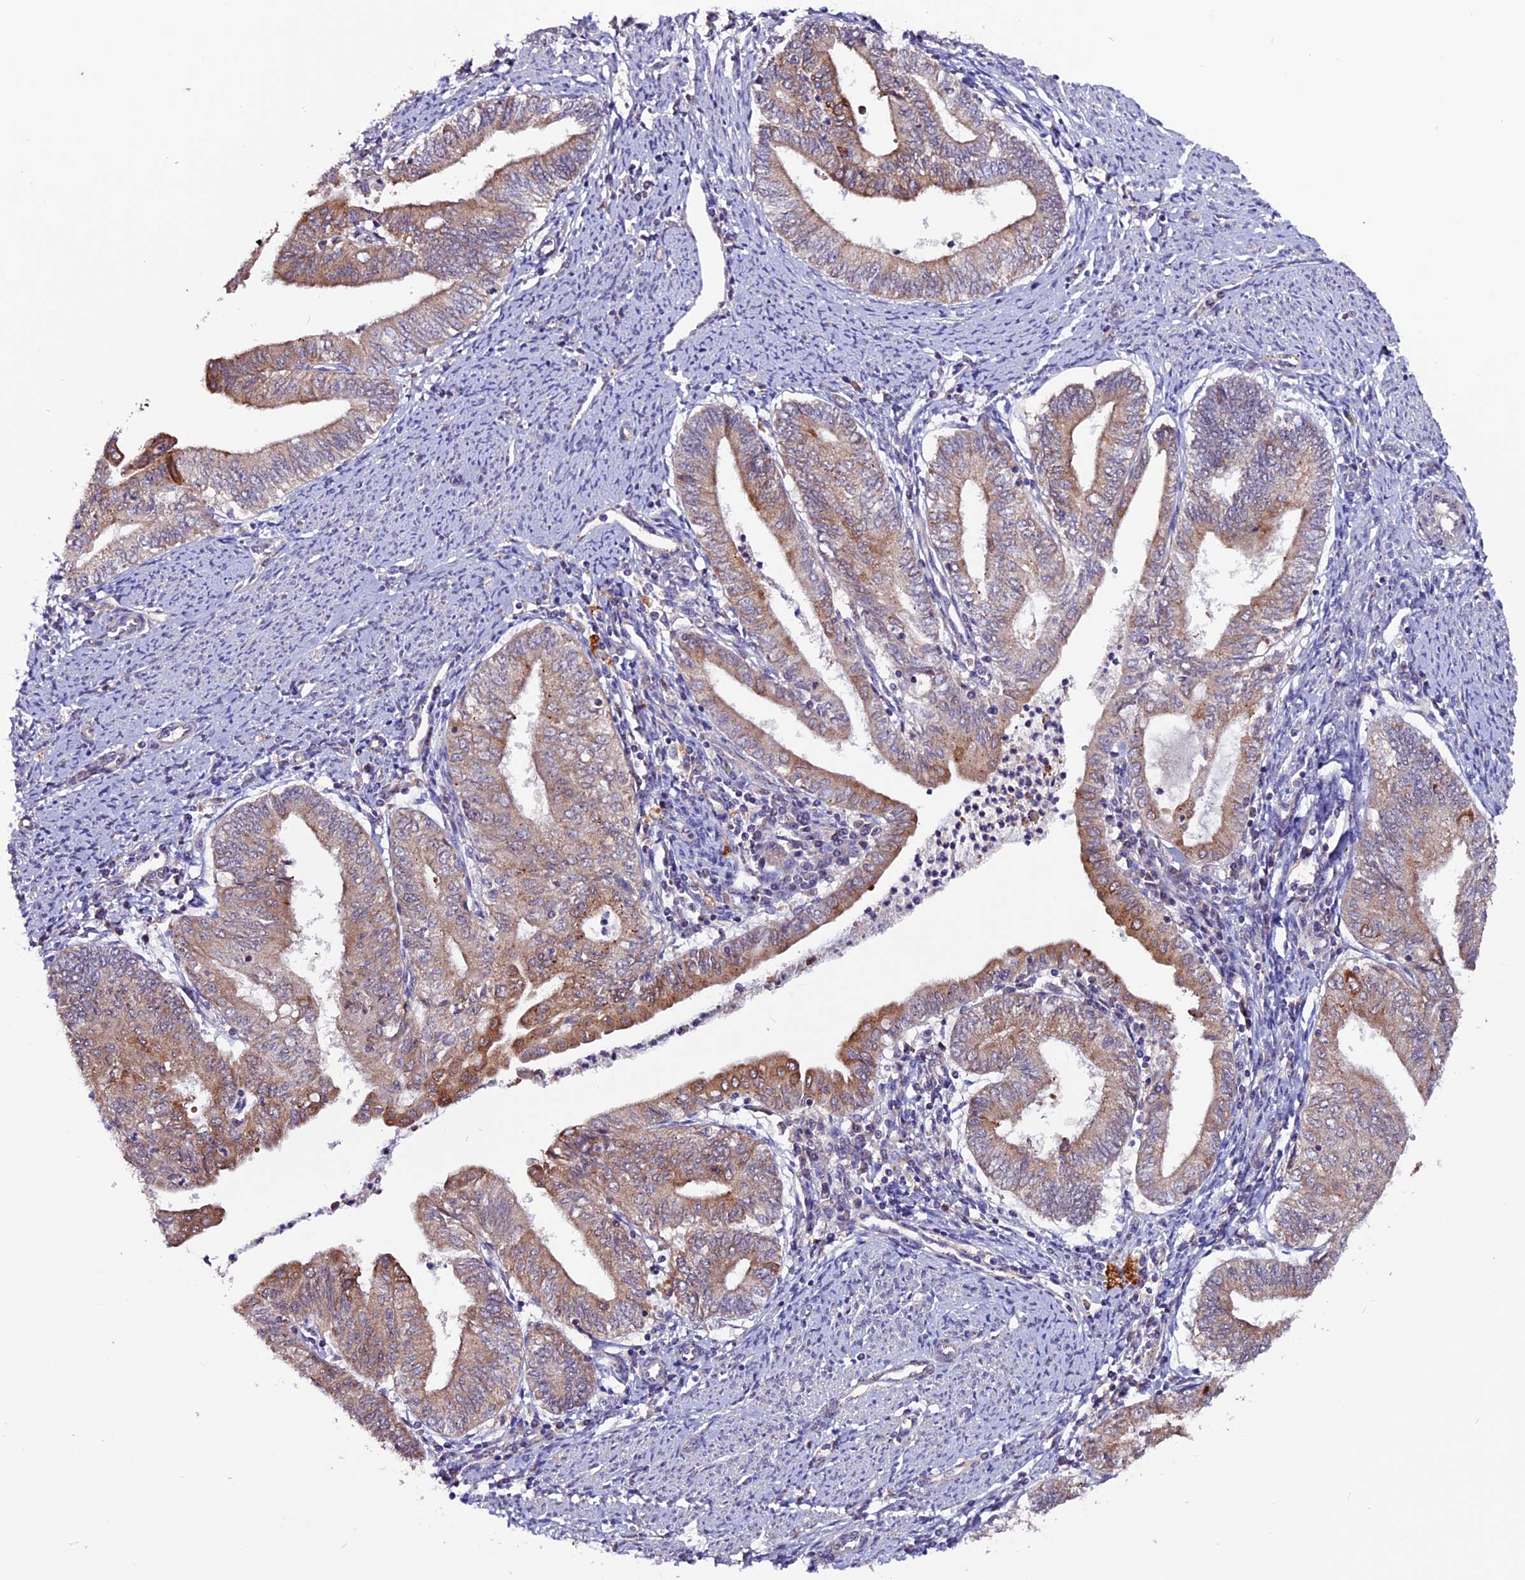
{"staining": {"intensity": "moderate", "quantity": ">75%", "location": "cytoplasmic/membranous"}, "tissue": "endometrial cancer", "cell_type": "Tumor cells", "image_type": "cancer", "snomed": [{"axis": "morphology", "description": "Adenocarcinoma, NOS"}, {"axis": "topography", "description": "Endometrium"}], "caption": "Endometrial cancer was stained to show a protein in brown. There is medium levels of moderate cytoplasmic/membranous staining in about >75% of tumor cells.", "gene": "RINL", "patient": {"sex": "female", "age": 66}}